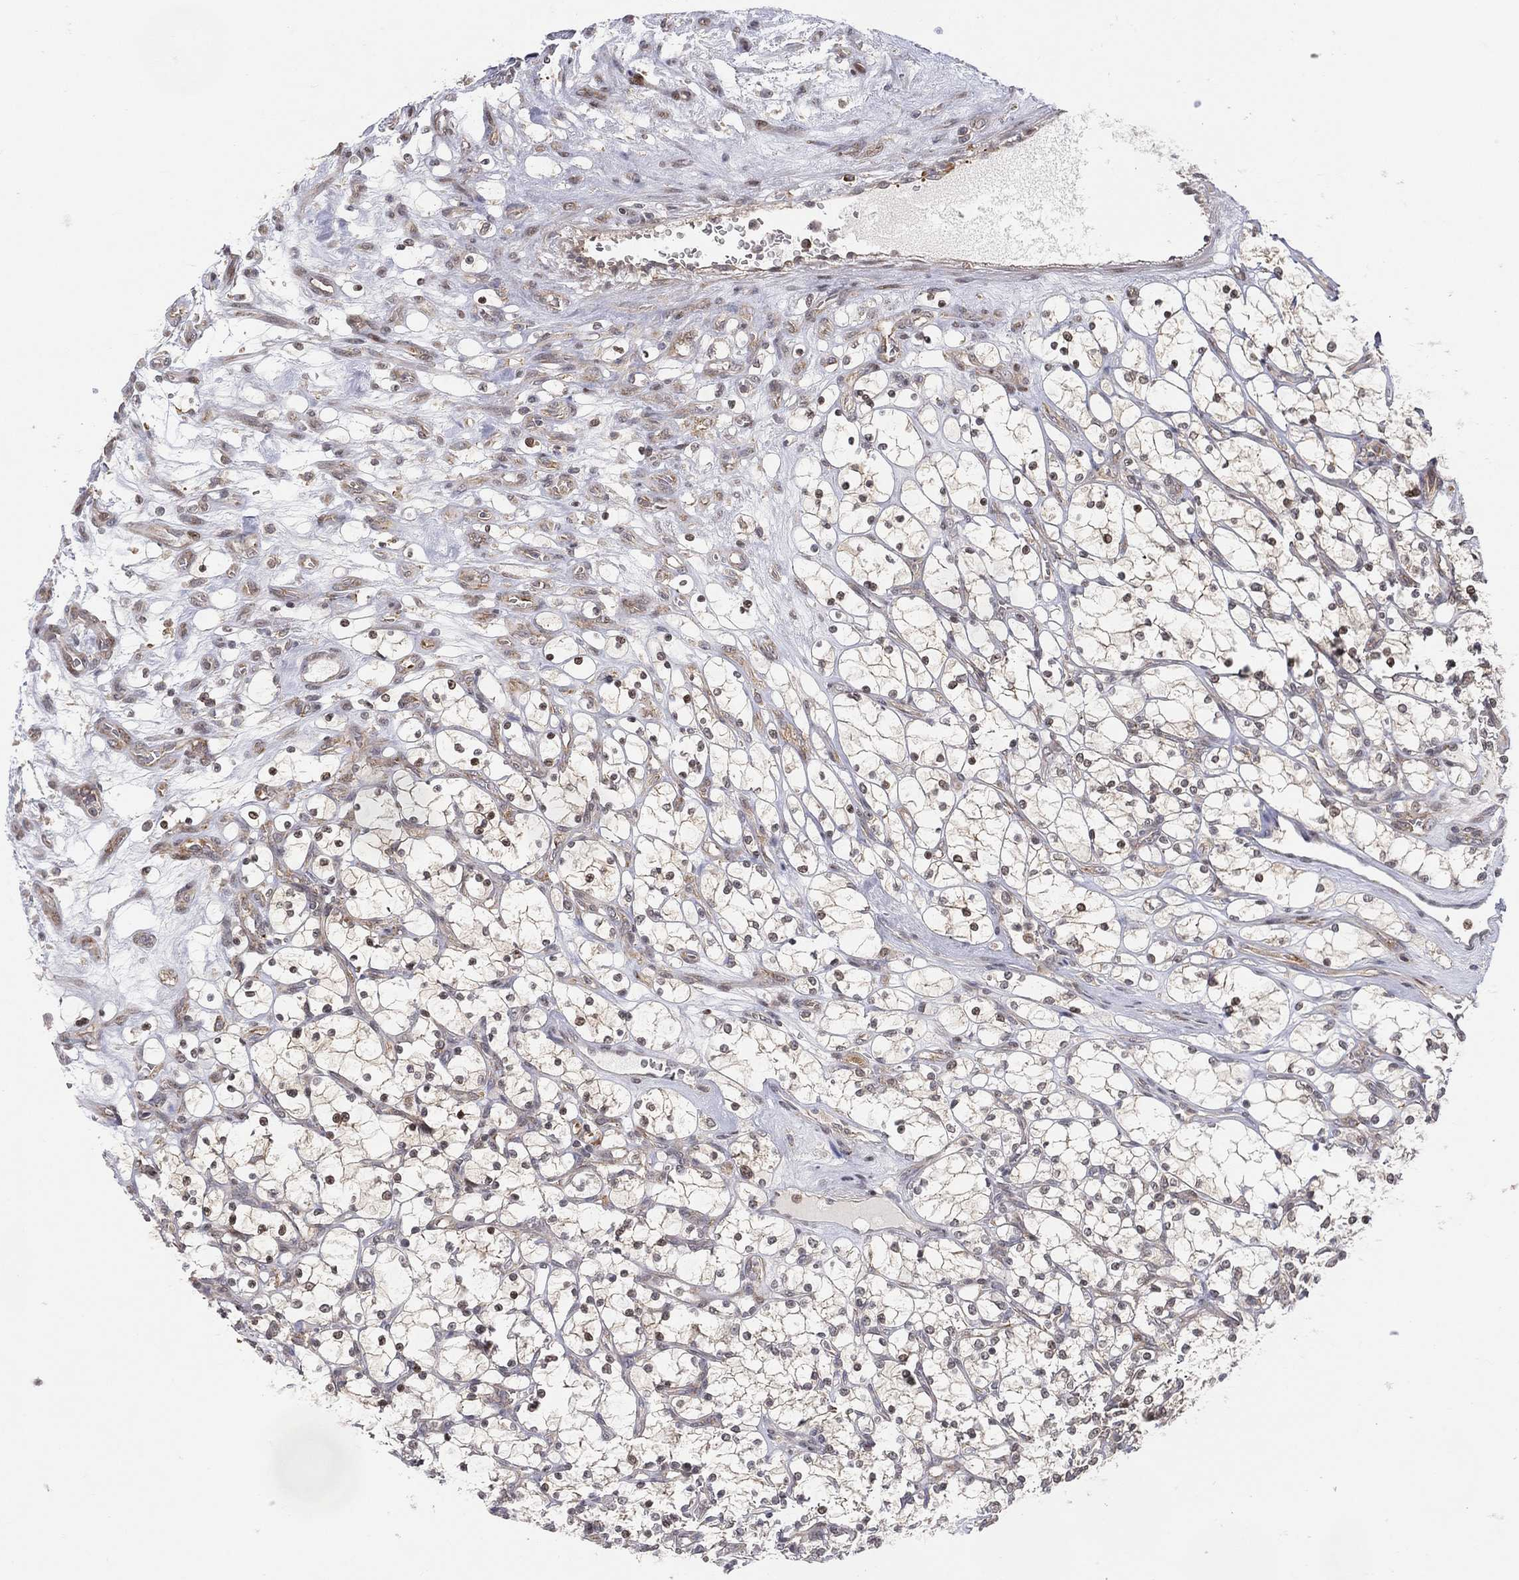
{"staining": {"intensity": "weak", "quantity": "<25%", "location": "cytoplasmic/membranous"}, "tissue": "renal cancer", "cell_type": "Tumor cells", "image_type": "cancer", "snomed": [{"axis": "morphology", "description": "Adenocarcinoma, NOS"}, {"axis": "topography", "description": "Kidney"}], "caption": "This is an immunohistochemistry (IHC) histopathology image of human renal cancer (adenocarcinoma). There is no staining in tumor cells.", "gene": "TMTC4", "patient": {"sex": "female", "age": 69}}